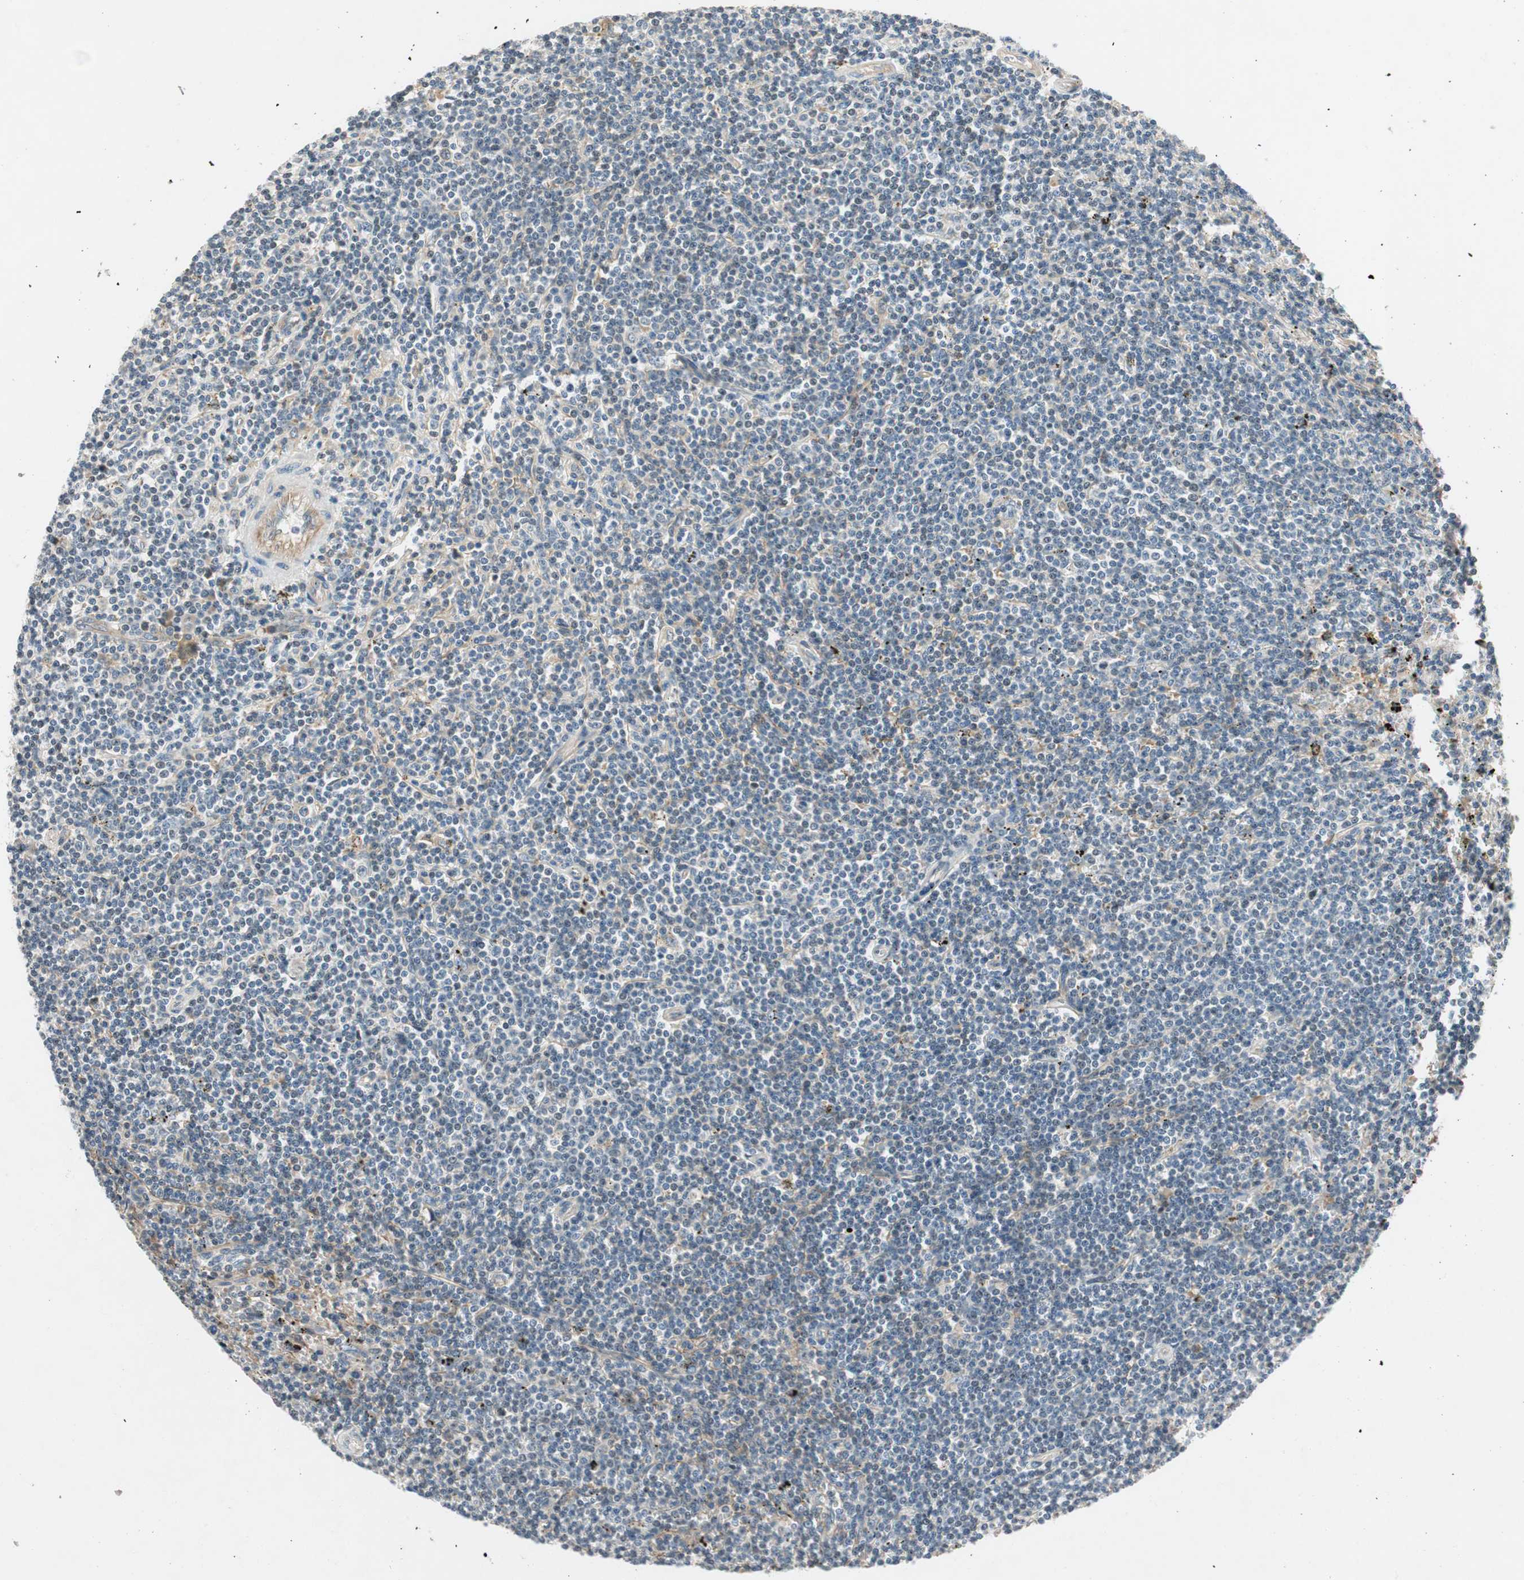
{"staining": {"intensity": "negative", "quantity": "none", "location": "none"}, "tissue": "lymphoma", "cell_type": "Tumor cells", "image_type": "cancer", "snomed": [{"axis": "morphology", "description": "Malignant lymphoma, non-Hodgkin's type, Low grade"}, {"axis": "topography", "description": "Spleen"}], "caption": "Human low-grade malignant lymphoma, non-Hodgkin's type stained for a protein using immunohistochemistry shows no positivity in tumor cells.", "gene": "GCLM", "patient": {"sex": "male", "age": 76}}